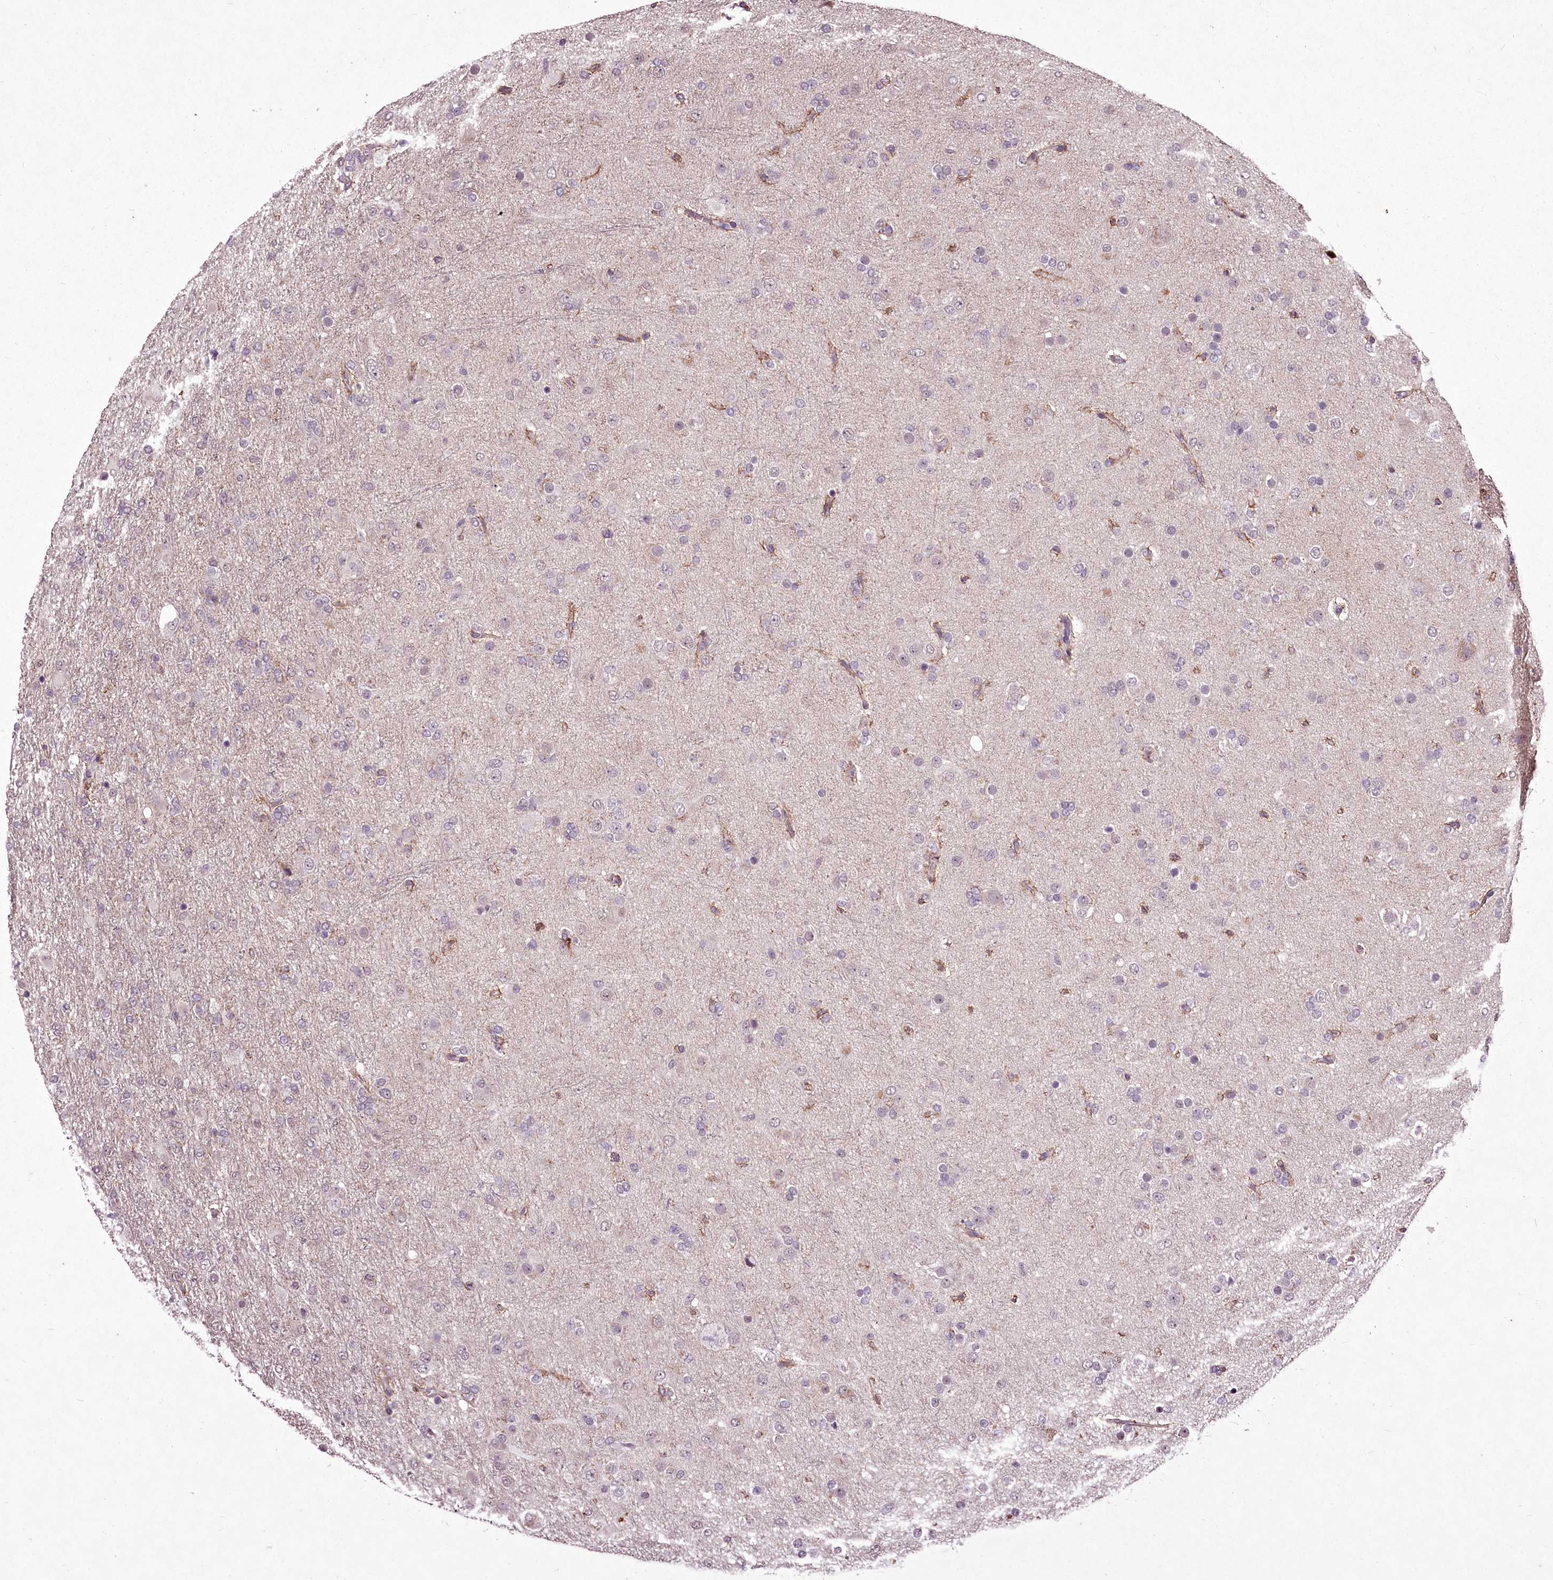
{"staining": {"intensity": "negative", "quantity": "none", "location": "none"}, "tissue": "glioma", "cell_type": "Tumor cells", "image_type": "cancer", "snomed": [{"axis": "morphology", "description": "Glioma, malignant, Low grade"}, {"axis": "topography", "description": "Brain"}], "caption": "The immunohistochemistry (IHC) image has no significant staining in tumor cells of glioma tissue.", "gene": "C1orf56", "patient": {"sex": "male", "age": 65}}